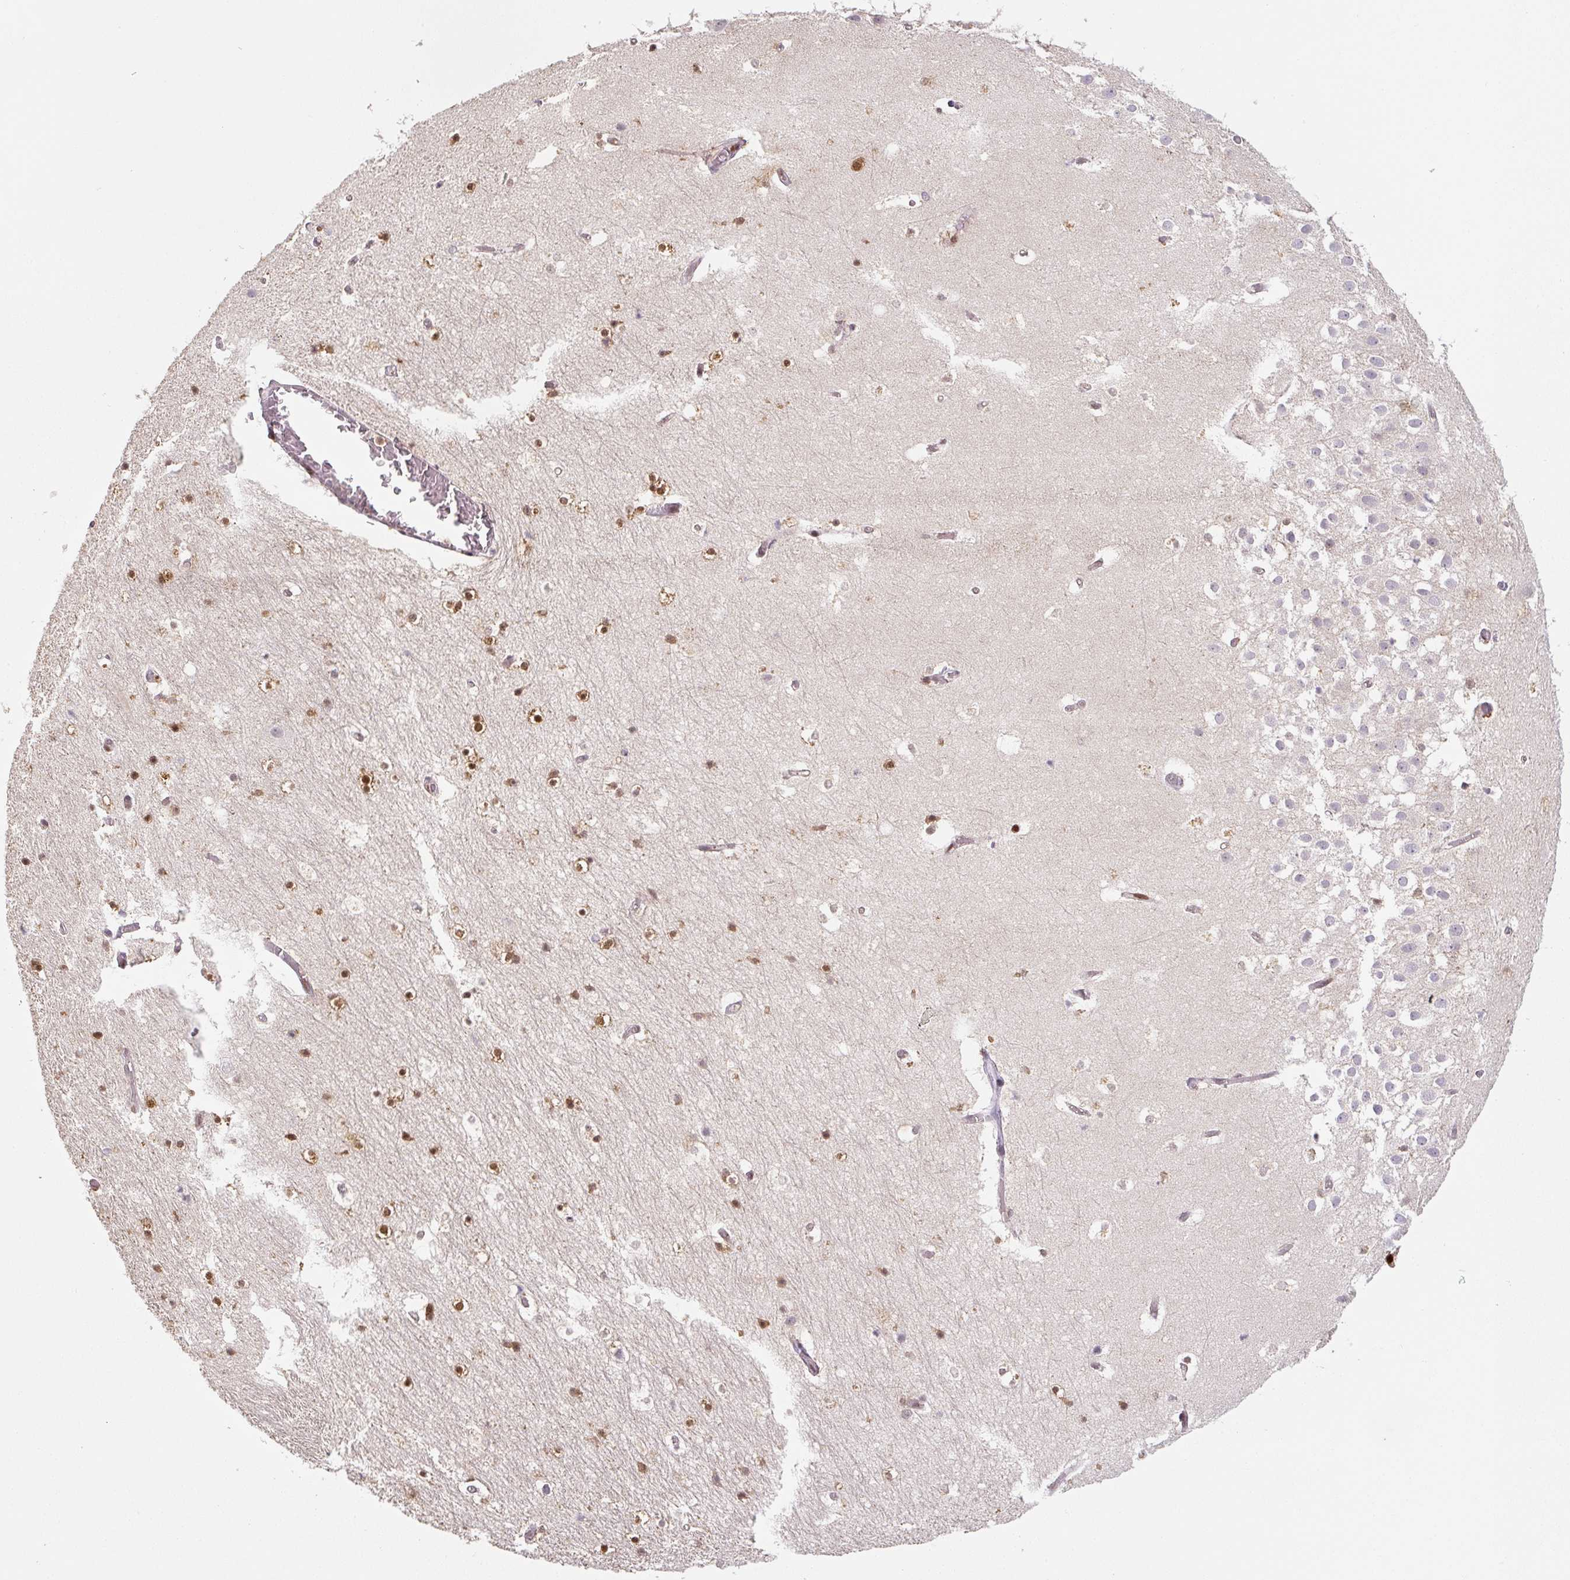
{"staining": {"intensity": "strong", "quantity": "25%-75%", "location": "nuclear"}, "tissue": "hippocampus", "cell_type": "Glial cells", "image_type": "normal", "snomed": [{"axis": "morphology", "description": "Normal tissue, NOS"}, {"axis": "topography", "description": "Hippocampus"}], "caption": "A photomicrograph of human hippocampus stained for a protein shows strong nuclear brown staining in glial cells.", "gene": "PYDC2", "patient": {"sex": "female", "age": 52}}